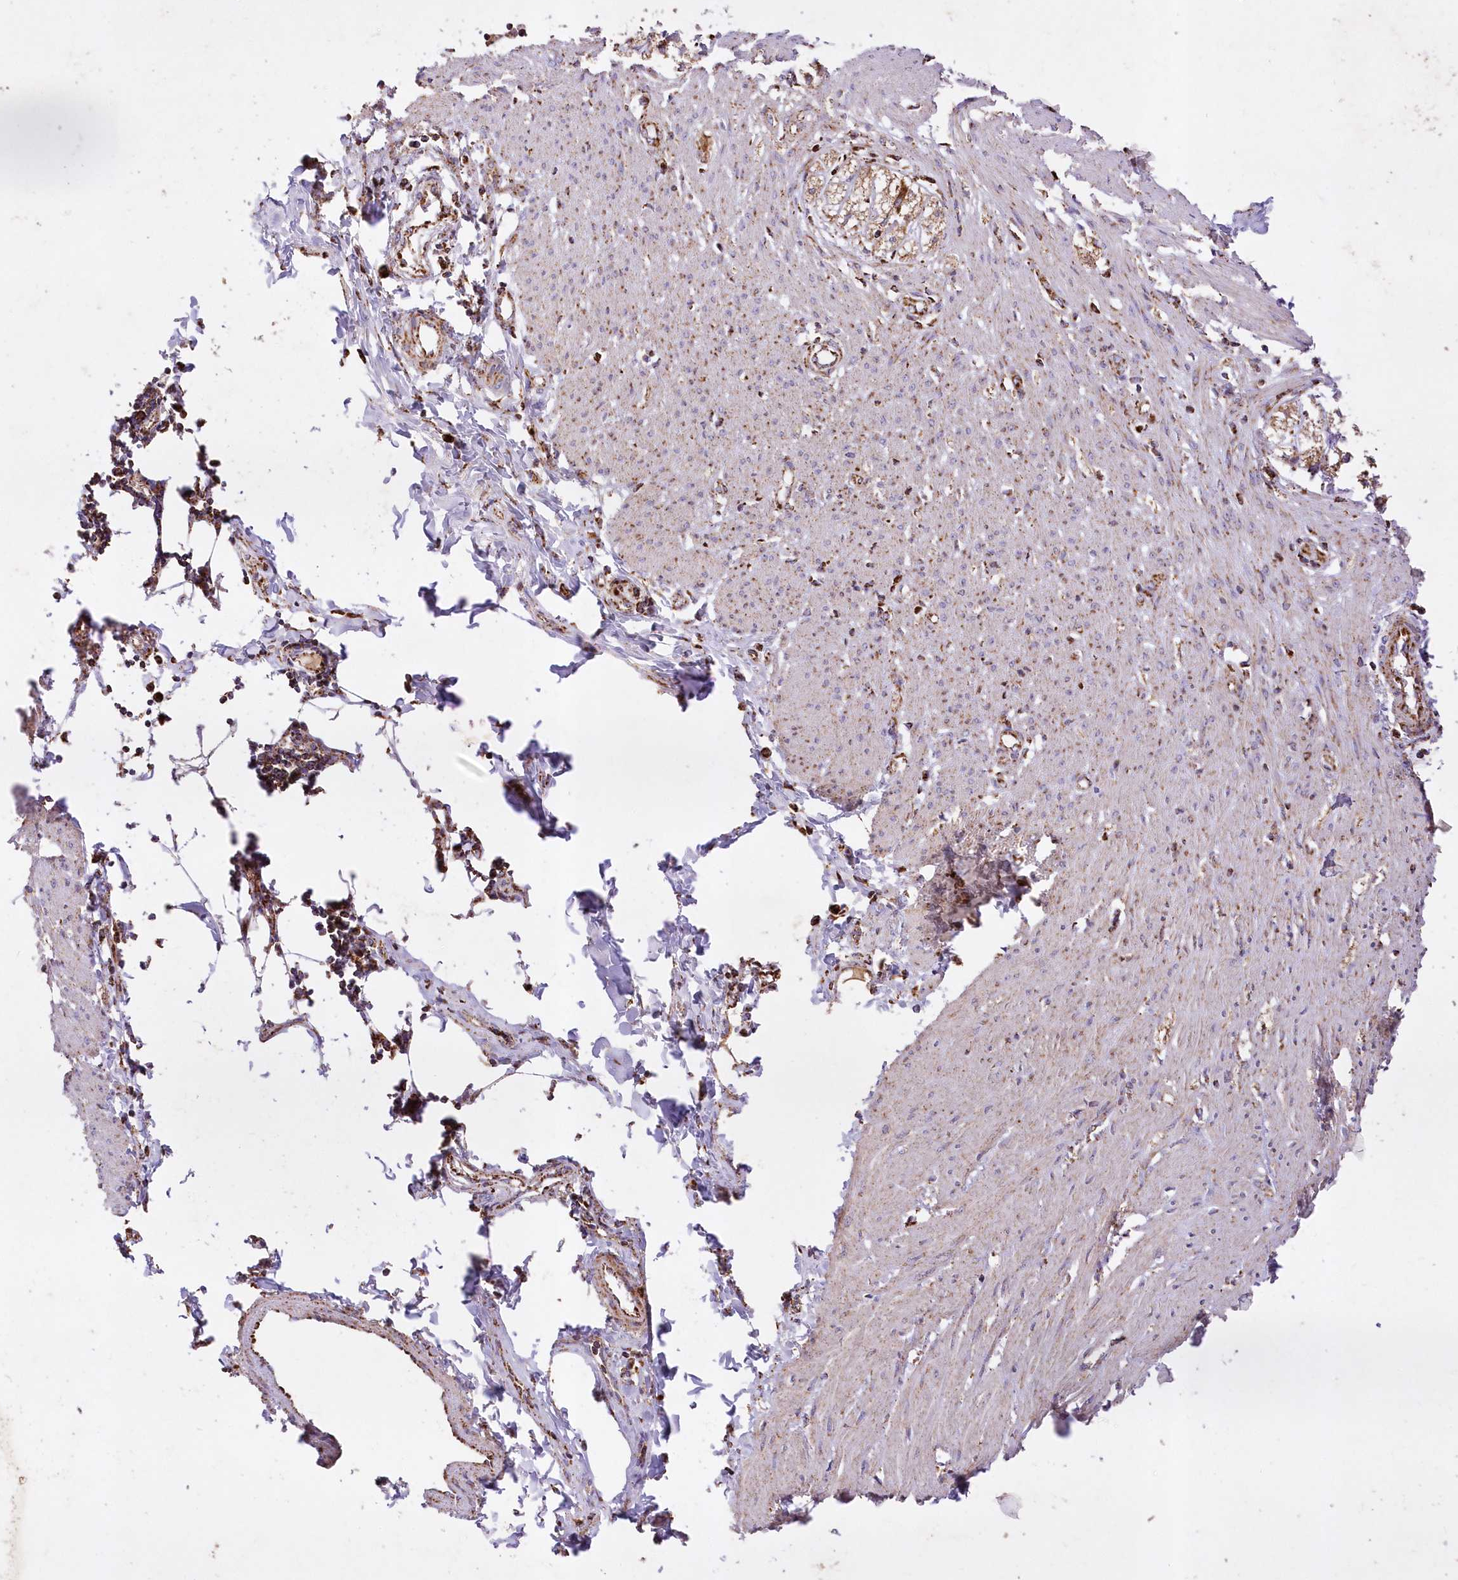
{"staining": {"intensity": "weak", "quantity": "25%-75%", "location": "cytoplasmic/membranous"}, "tissue": "smooth muscle", "cell_type": "Smooth muscle cells", "image_type": "normal", "snomed": [{"axis": "morphology", "description": "Normal tissue, NOS"}, {"axis": "morphology", "description": "Adenocarcinoma, NOS"}, {"axis": "topography", "description": "Colon"}, {"axis": "topography", "description": "Peripheral nerve tissue"}], "caption": "This histopathology image displays normal smooth muscle stained with IHC to label a protein in brown. The cytoplasmic/membranous of smooth muscle cells show weak positivity for the protein. Nuclei are counter-stained blue.", "gene": "ASNSD1", "patient": {"sex": "male", "age": 14}}